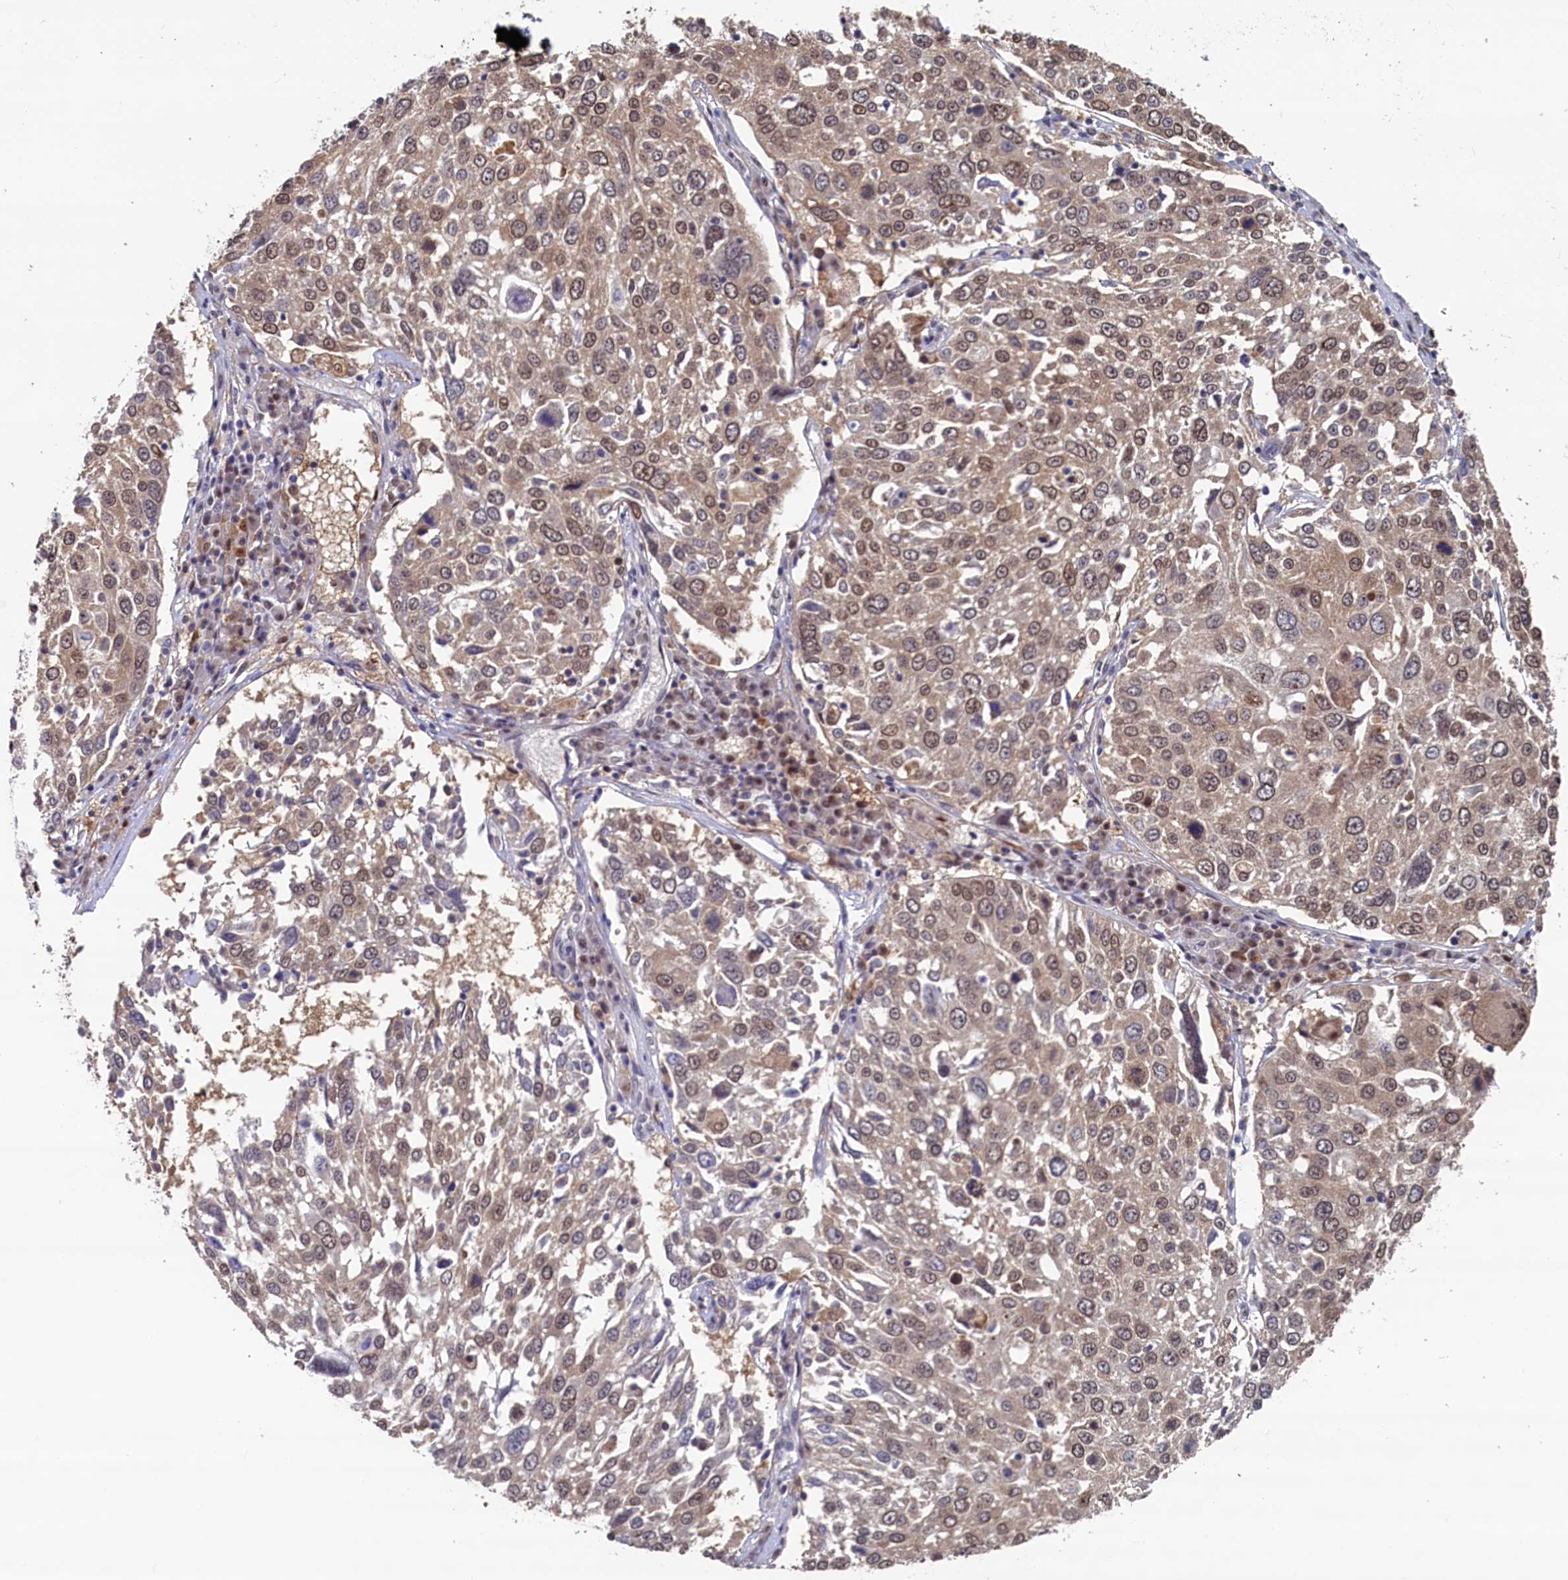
{"staining": {"intensity": "moderate", "quantity": ">75%", "location": "cytoplasmic/membranous,nuclear"}, "tissue": "lung cancer", "cell_type": "Tumor cells", "image_type": "cancer", "snomed": [{"axis": "morphology", "description": "Squamous cell carcinoma, NOS"}, {"axis": "topography", "description": "Lung"}], "caption": "A brown stain highlights moderate cytoplasmic/membranous and nuclear staining of a protein in lung cancer (squamous cell carcinoma) tumor cells.", "gene": "AHCY", "patient": {"sex": "male", "age": 65}}